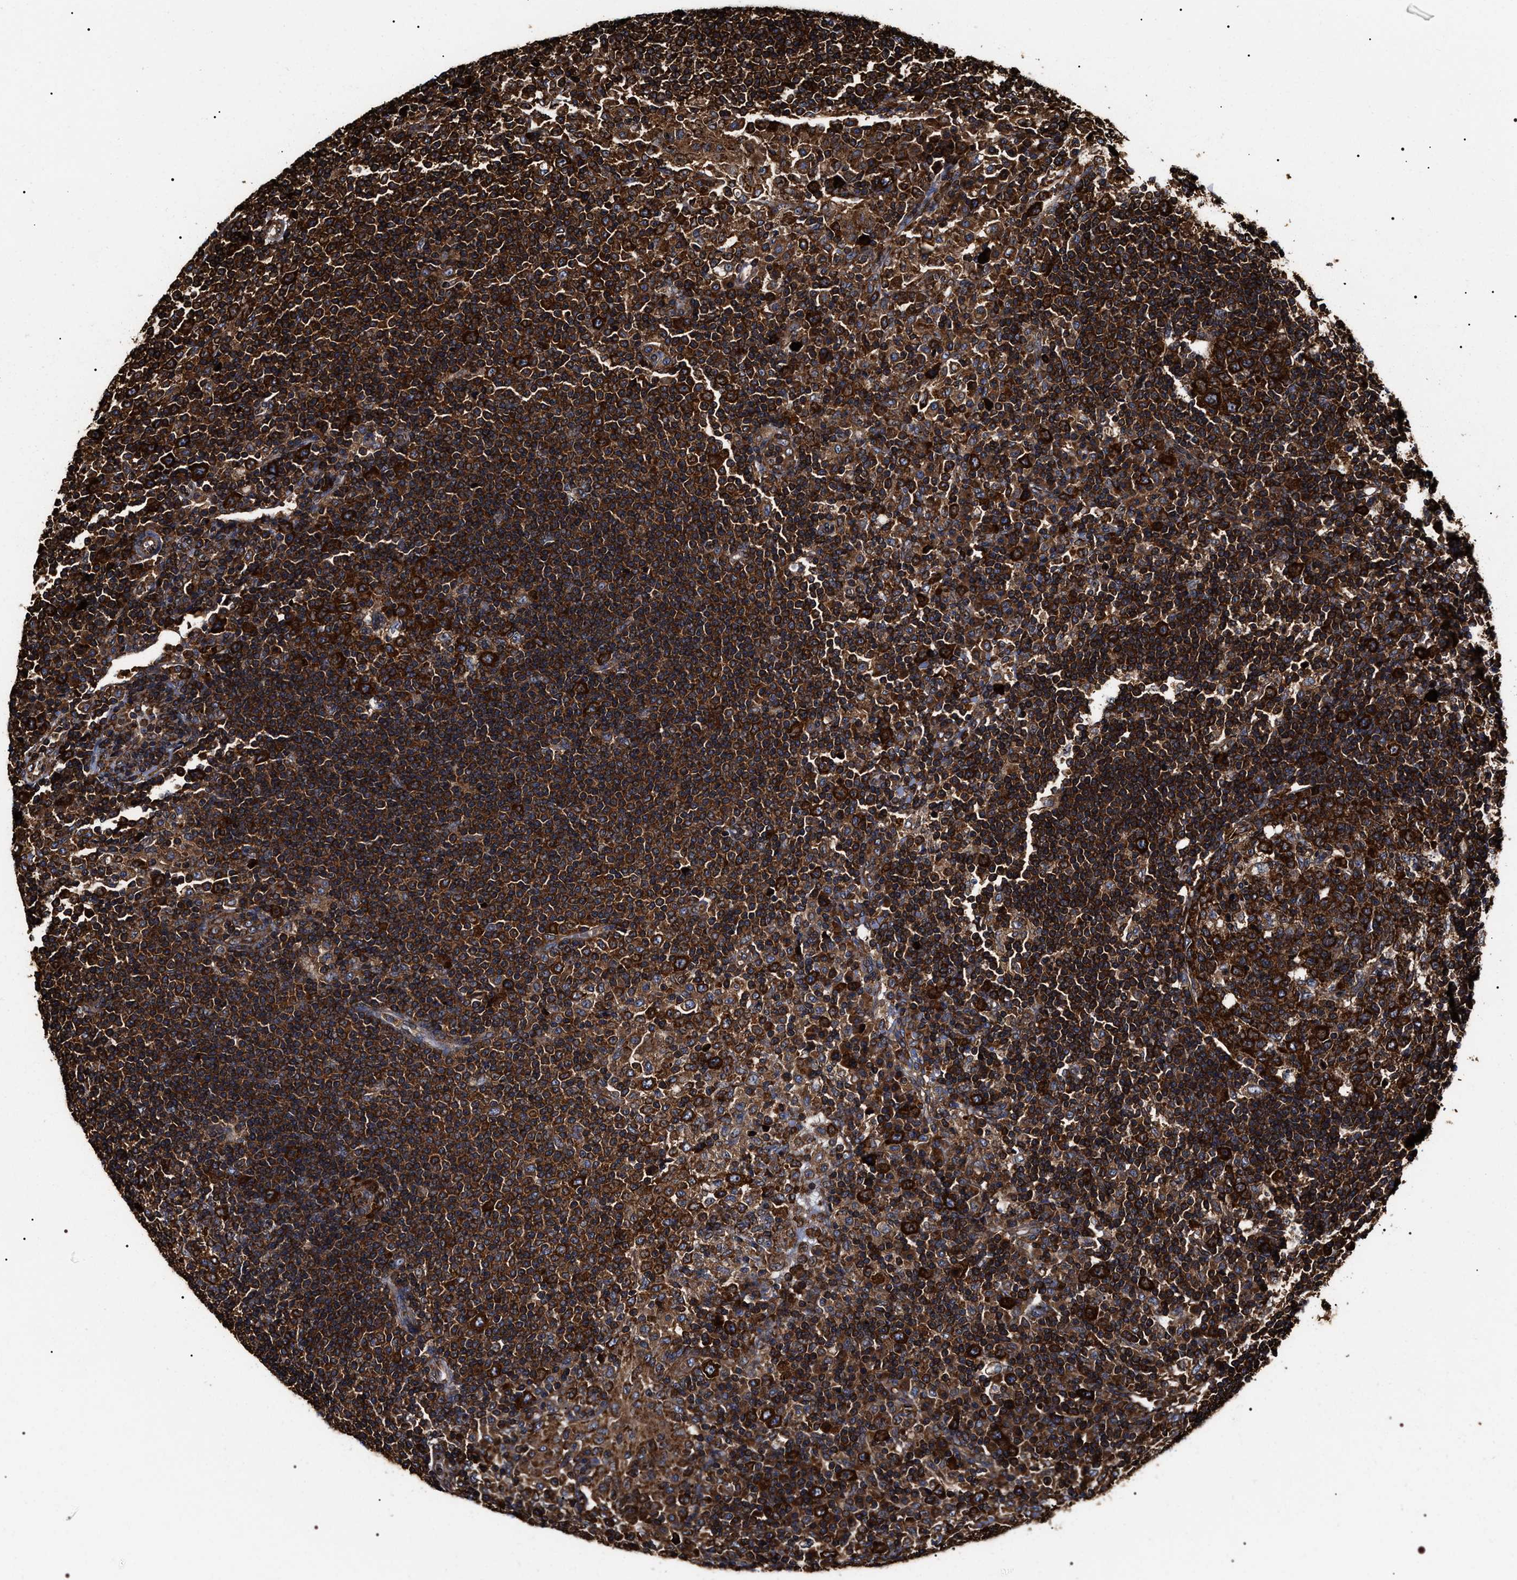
{"staining": {"intensity": "strong", "quantity": ">75%", "location": "cytoplasmic/membranous"}, "tissue": "lymph node", "cell_type": "Germinal center cells", "image_type": "normal", "snomed": [{"axis": "morphology", "description": "Normal tissue, NOS"}, {"axis": "topography", "description": "Lymph node"}], "caption": "Brown immunohistochemical staining in normal lymph node shows strong cytoplasmic/membranous expression in approximately >75% of germinal center cells.", "gene": "SERBP1", "patient": {"sex": "female", "age": 53}}